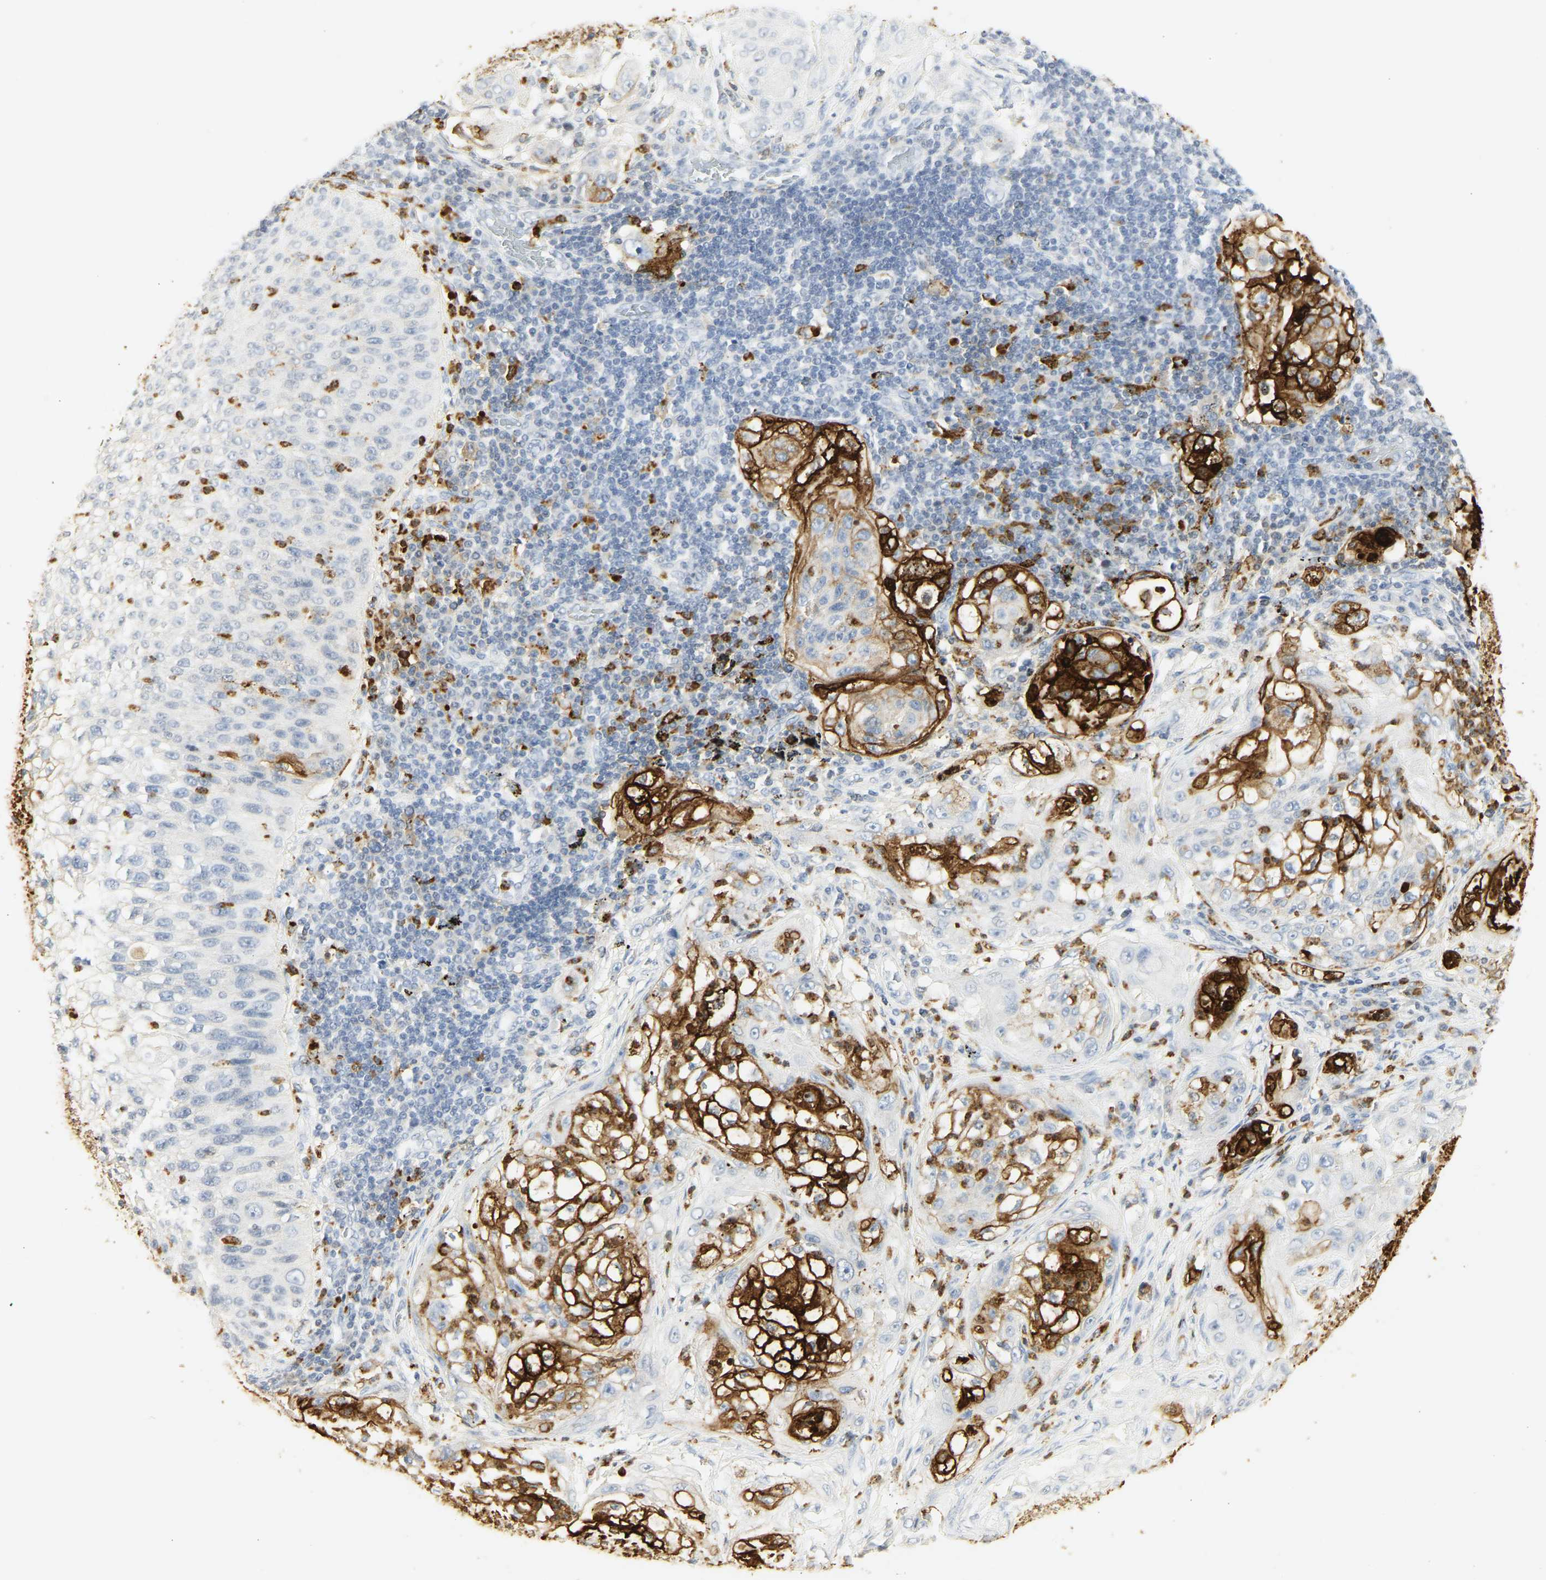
{"staining": {"intensity": "strong", "quantity": "25%-75%", "location": "cytoplasmic/membranous"}, "tissue": "lung cancer", "cell_type": "Tumor cells", "image_type": "cancer", "snomed": [{"axis": "morphology", "description": "Inflammation, NOS"}, {"axis": "morphology", "description": "Squamous cell carcinoma, NOS"}, {"axis": "topography", "description": "Lymph node"}, {"axis": "topography", "description": "Soft tissue"}, {"axis": "topography", "description": "Lung"}], "caption": "Lung squamous cell carcinoma stained with immunohistochemistry exhibits strong cytoplasmic/membranous expression in approximately 25%-75% of tumor cells.", "gene": "CEACAM5", "patient": {"sex": "male", "age": 66}}